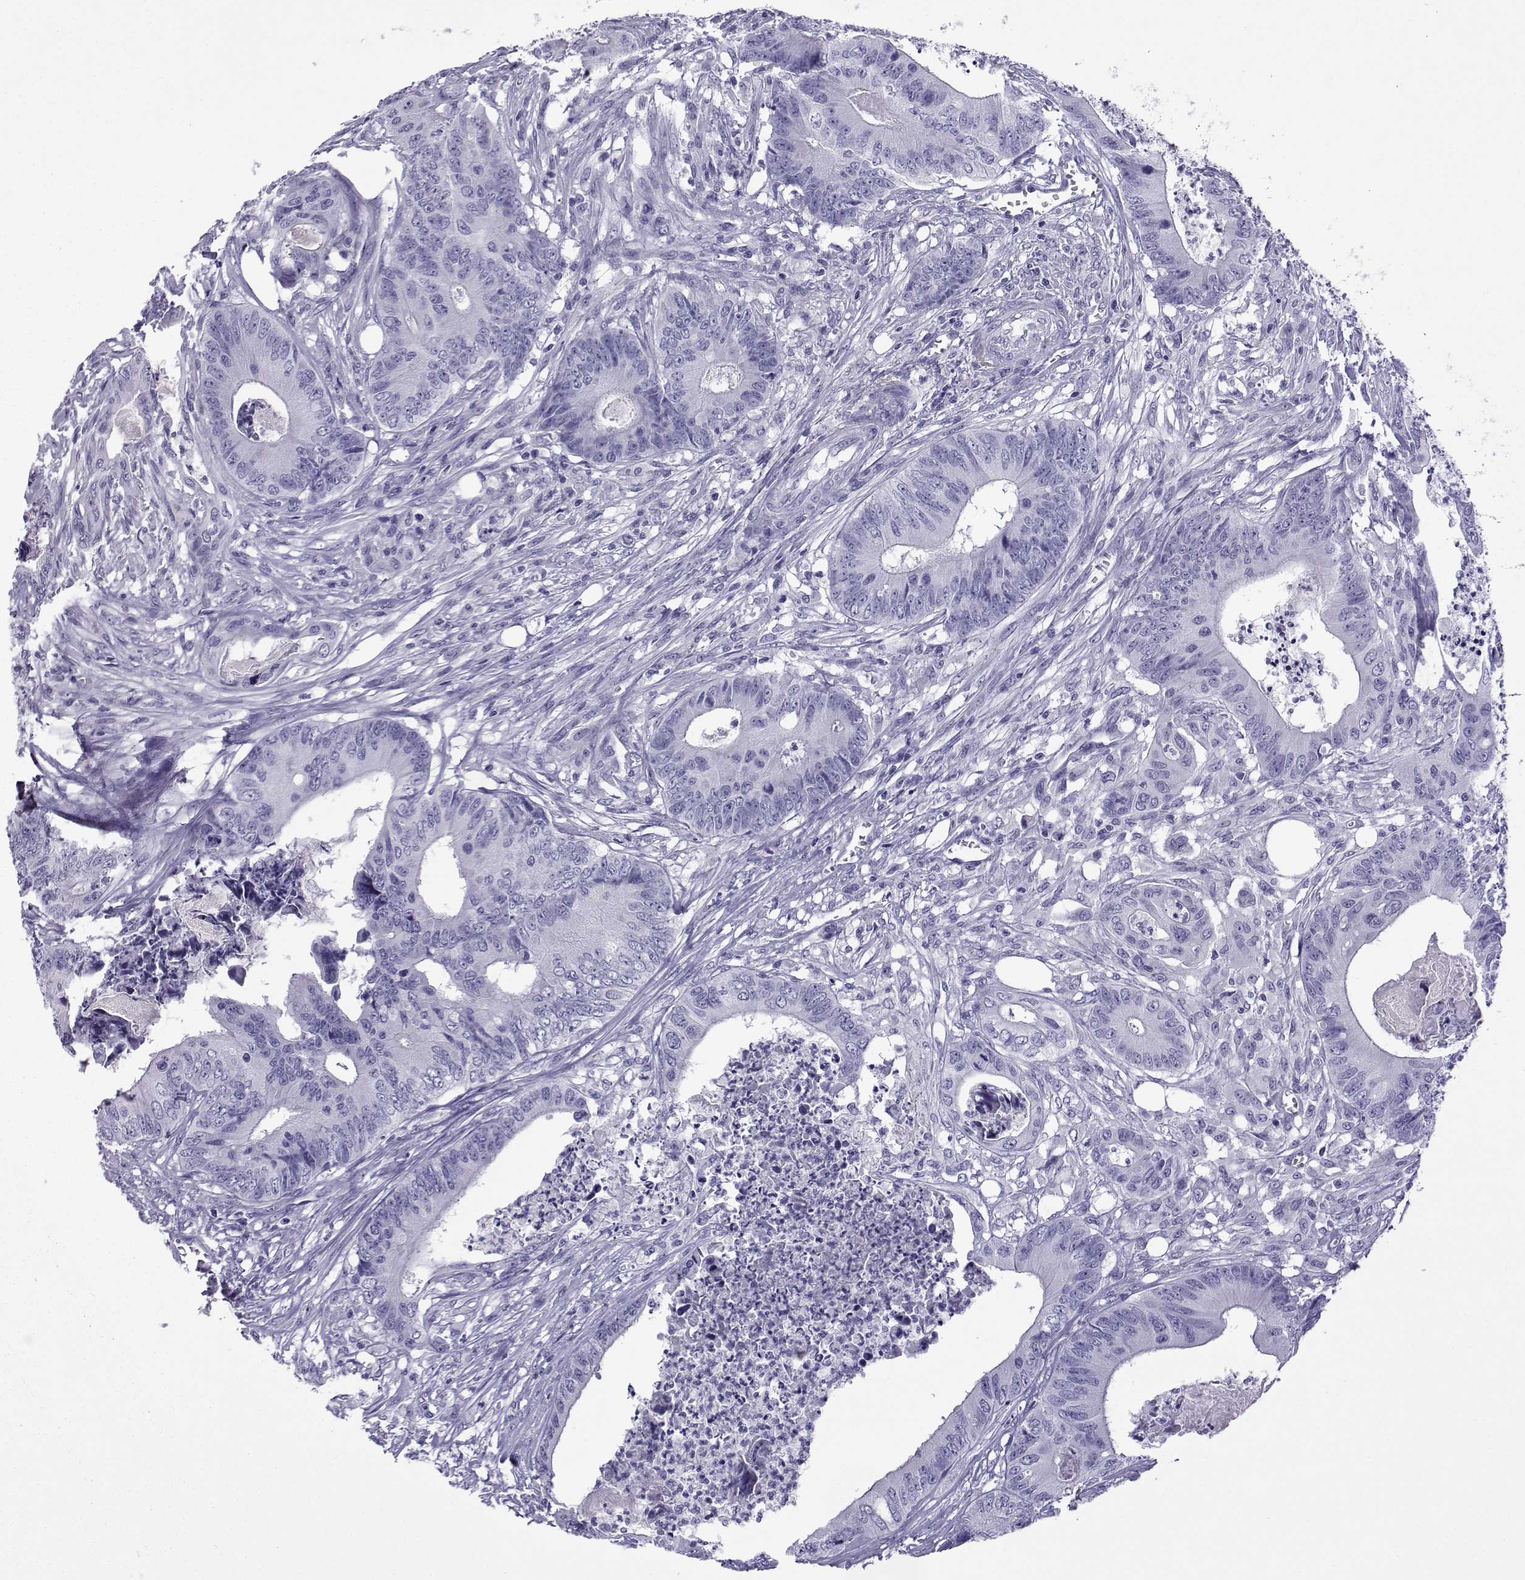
{"staining": {"intensity": "negative", "quantity": "none", "location": "none"}, "tissue": "colorectal cancer", "cell_type": "Tumor cells", "image_type": "cancer", "snomed": [{"axis": "morphology", "description": "Adenocarcinoma, NOS"}, {"axis": "topography", "description": "Colon"}], "caption": "Immunohistochemistry photomicrograph of neoplastic tissue: human colorectal adenocarcinoma stained with DAB (3,3'-diaminobenzidine) demonstrates no significant protein expression in tumor cells.", "gene": "TRIM46", "patient": {"sex": "male", "age": 84}}